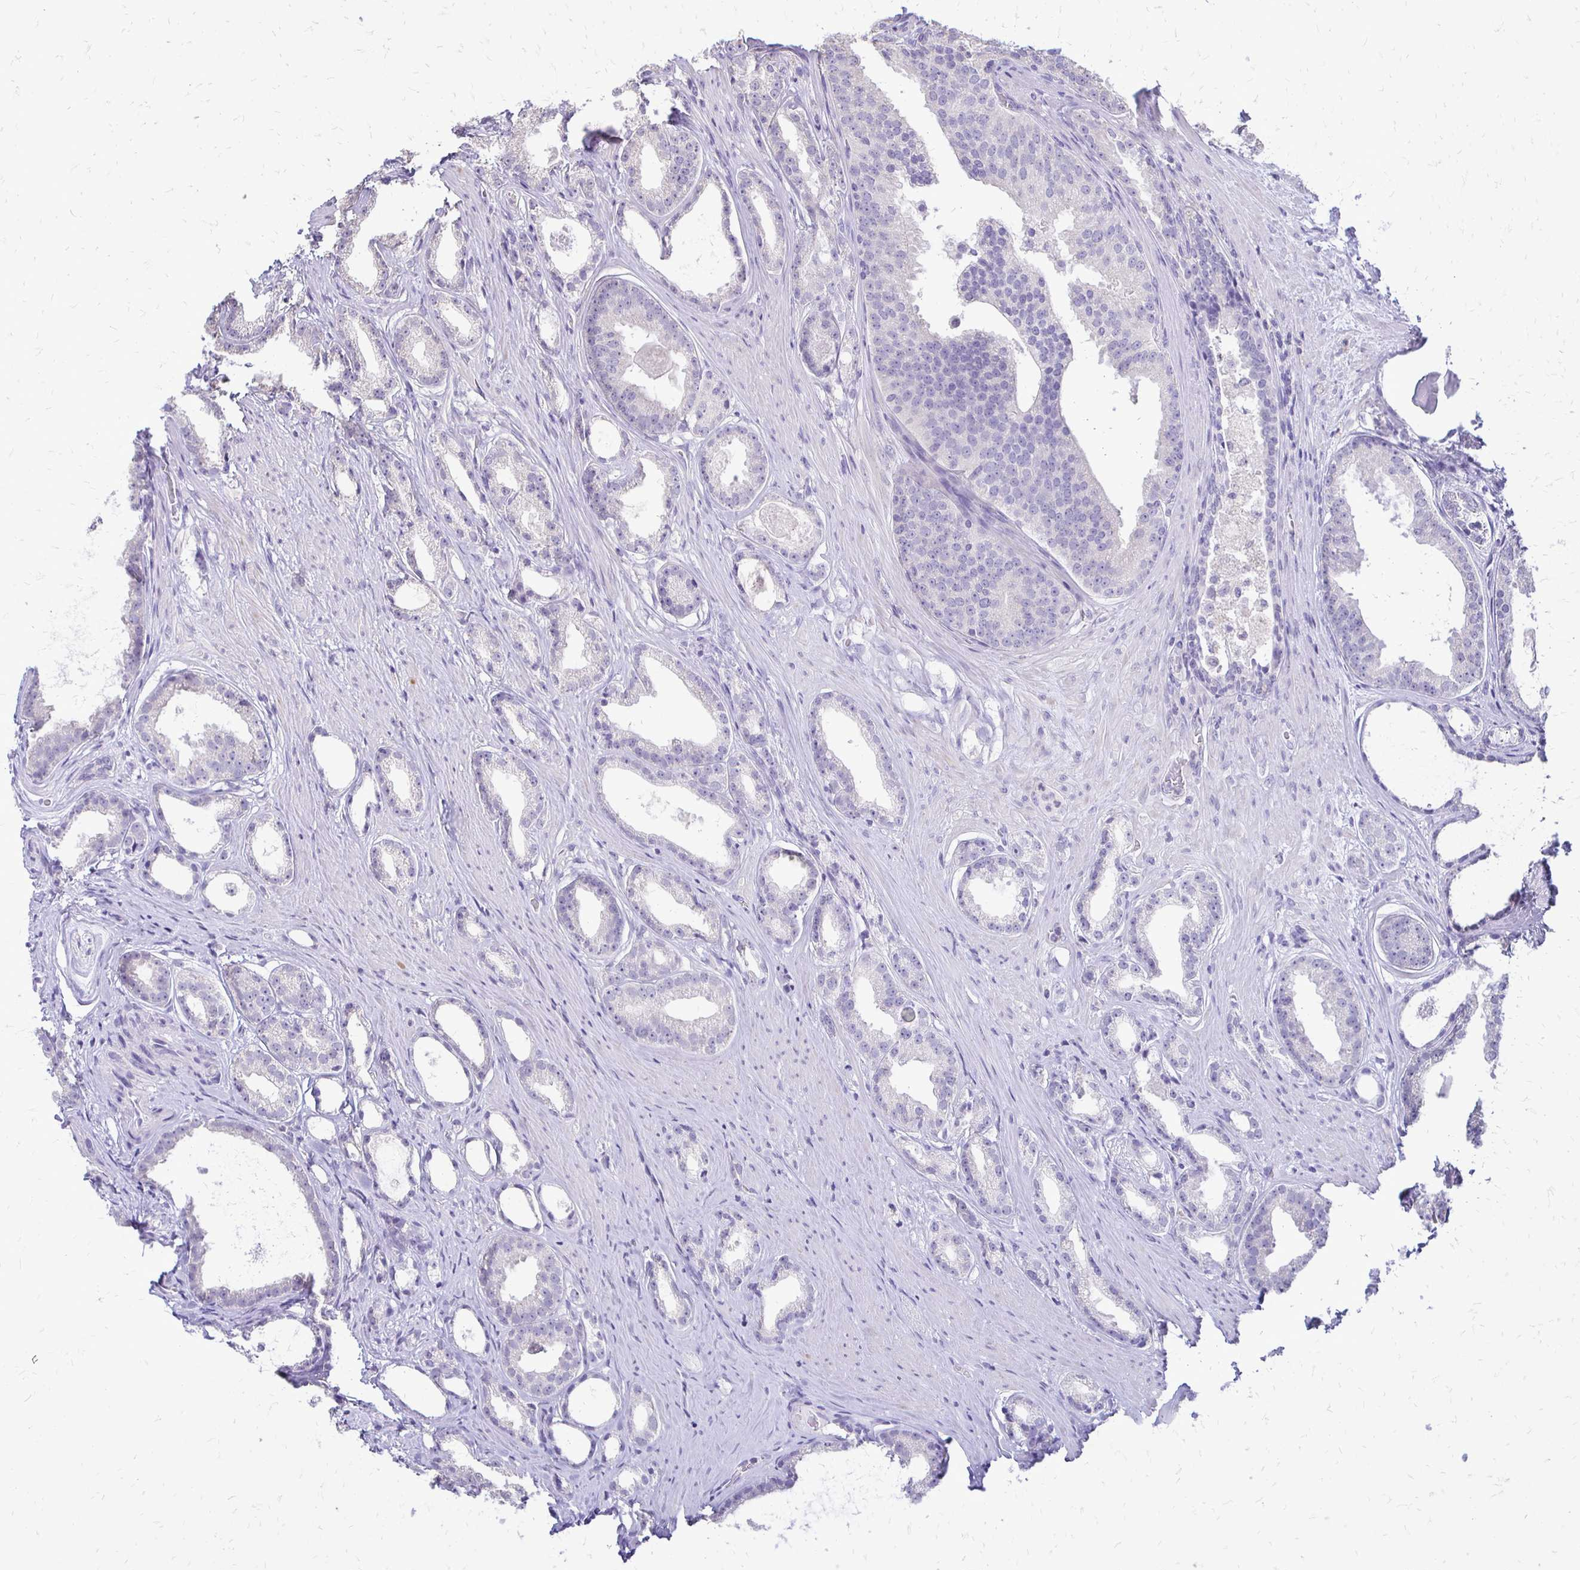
{"staining": {"intensity": "negative", "quantity": "none", "location": "none"}, "tissue": "prostate cancer", "cell_type": "Tumor cells", "image_type": "cancer", "snomed": [{"axis": "morphology", "description": "Adenocarcinoma, Low grade"}, {"axis": "topography", "description": "Prostate"}], "caption": "A high-resolution photomicrograph shows immunohistochemistry staining of low-grade adenocarcinoma (prostate), which displays no significant staining in tumor cells.", "gene": "ALPG", "patient": {"sex": "male", "age": 65}}